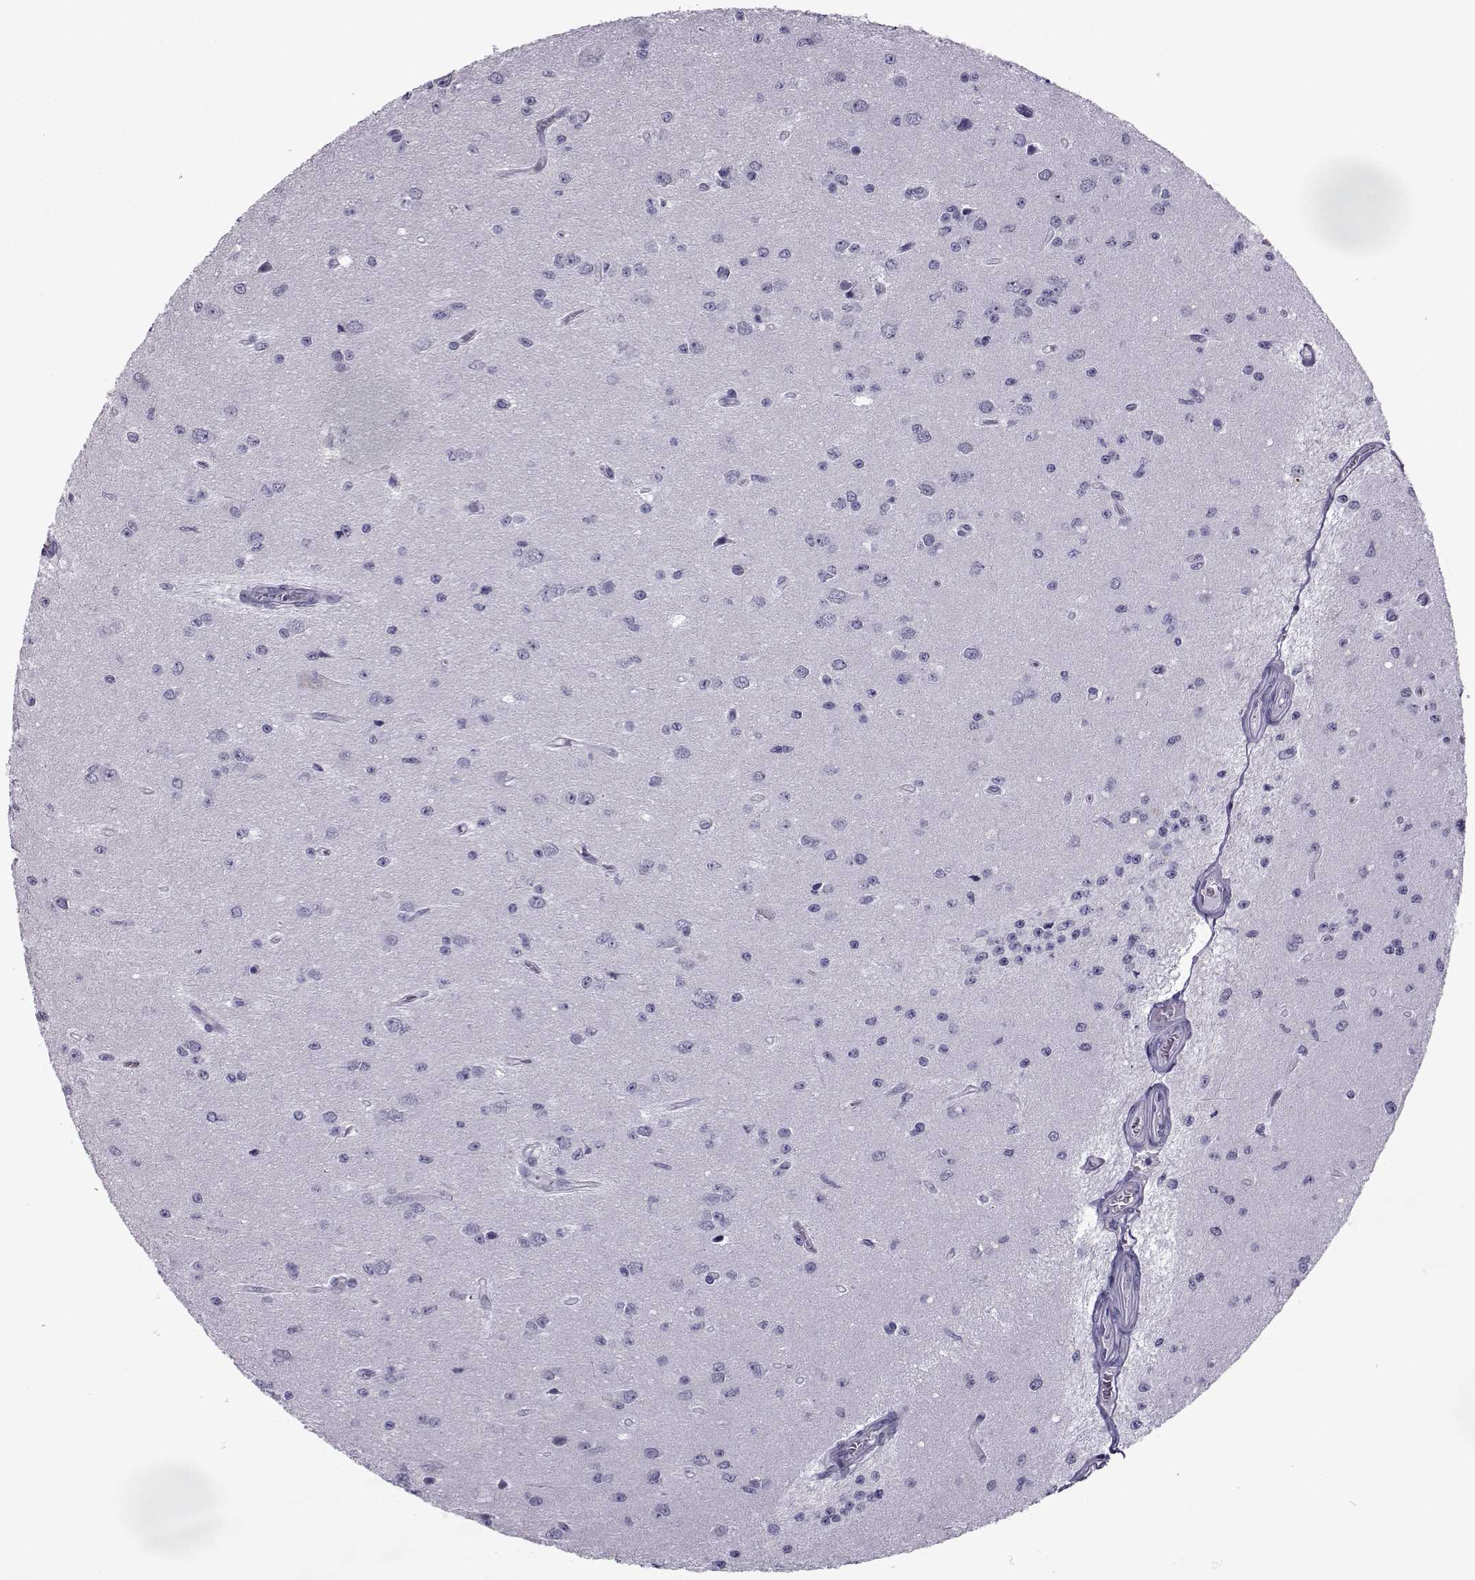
{"staining": {"intensity": "negative", "quantity": "none", "location": "none"}, "tissue": "glioma", "cell_type": "Tumor cells", "image_type": "cancer", "snomed": [{"axis": "morphology", "description": "Glioma, malignant, Low grade"}, {"axis": "topography", "description": "Brain"}], "caption": "This is a photomicrograph of immunohistochemistry (IHC) staining of malignant glioma (low-grade), which shows no staining in tumor cells.", "gene": "COL22A1", "patient": {"sex": "female", "age": 45}}